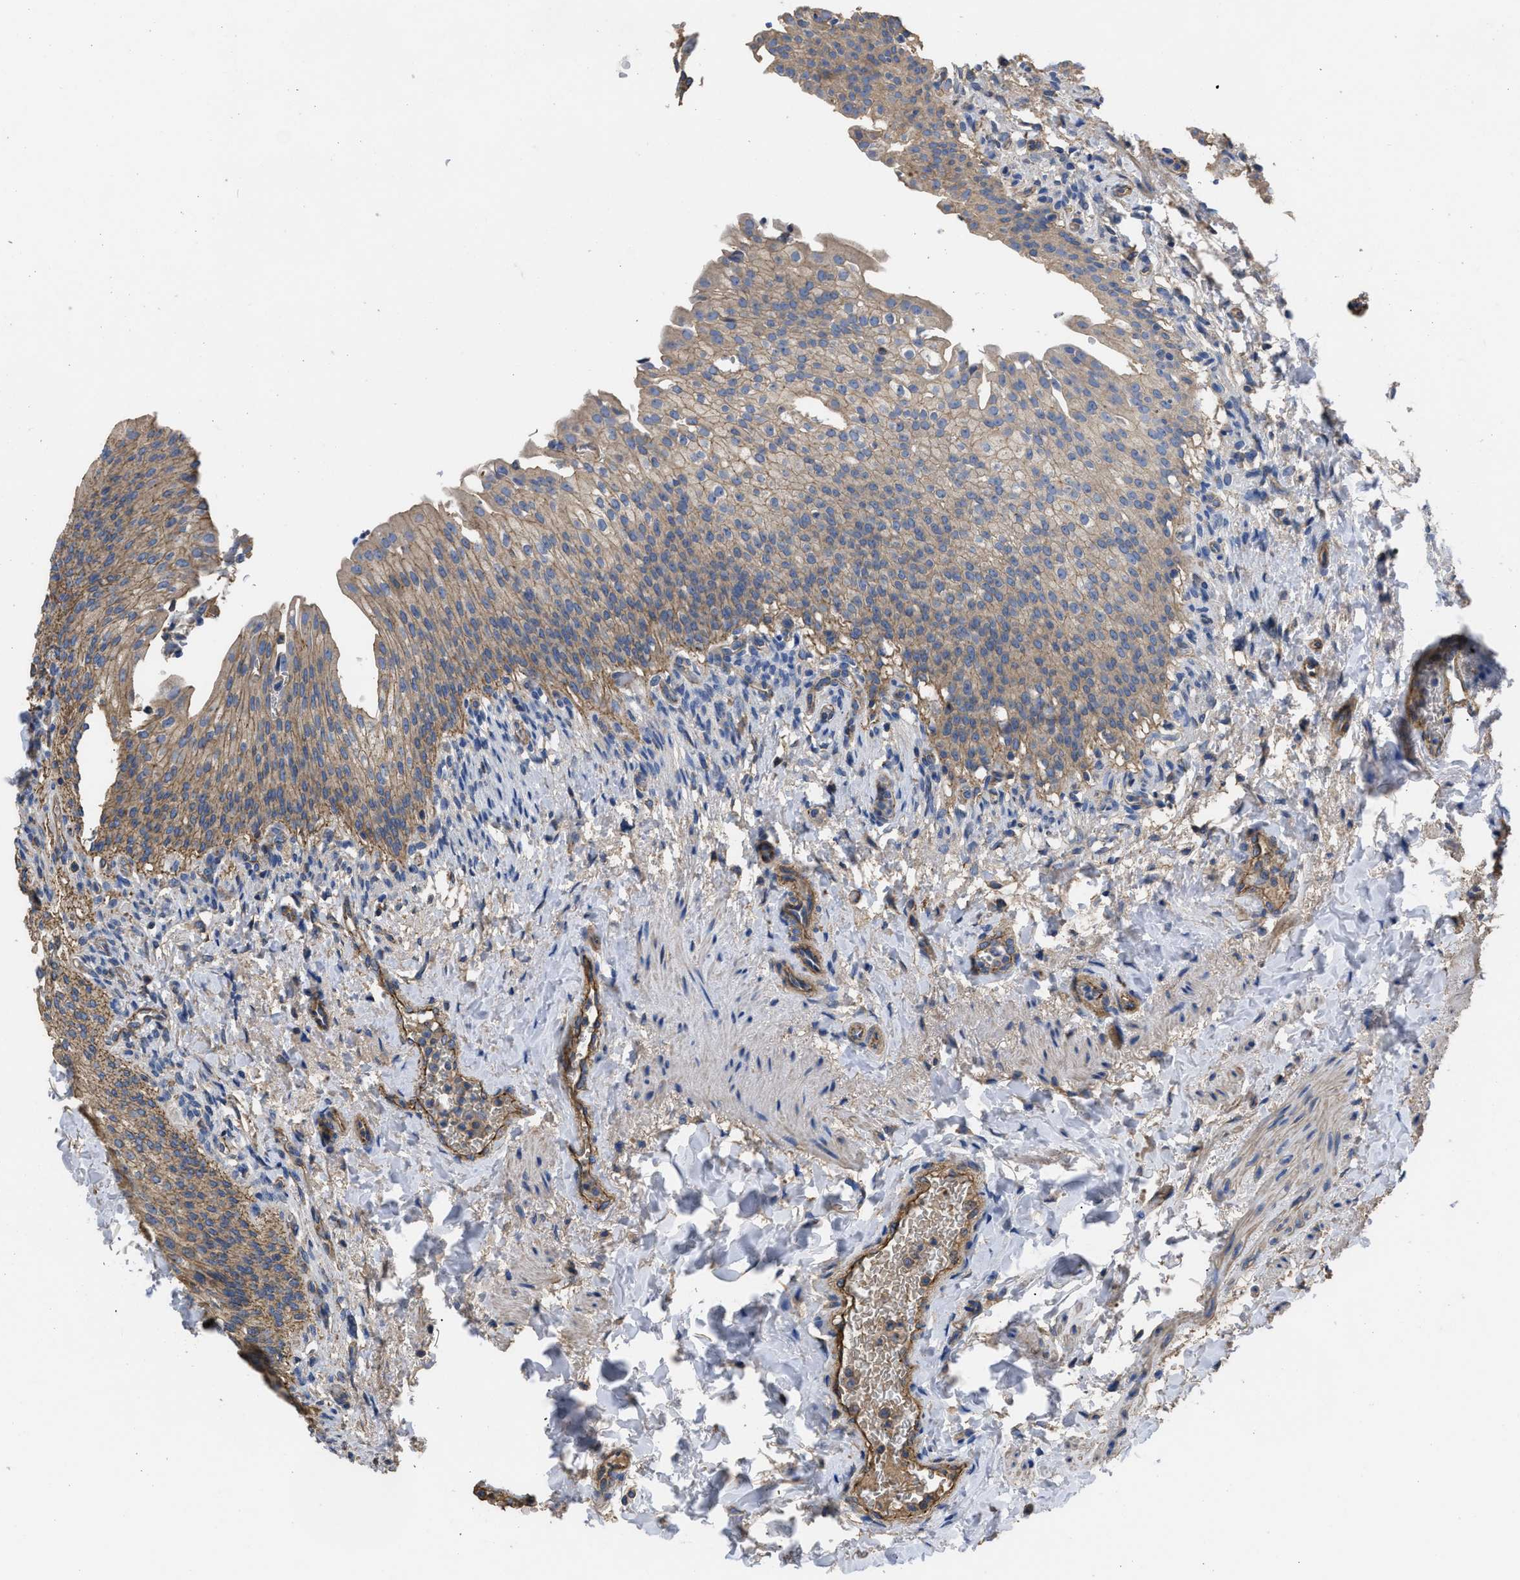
{"staining": {"intensity": "moderate", "quantity": ">75%", "location": "cytoplasmic/membranous"}, "tissue": "urinary bladder", "cell_type": "Urothelial cells", "image_type": "normal", "snomed": [{"axis": "morphology", "description": "Normal tissue, NOS"}, {"axis": "topography", "description": "Urinary bladder"}], "caption": "Moderate cytoplasmic/membranous protein positivity is present in approximately >75% of urothelial cells in urinary bladder. (Brightfield microscopy of DAB IHC at high magnification).", "gene": "USP4", "patient": {"sex": "female", "age": 60}}